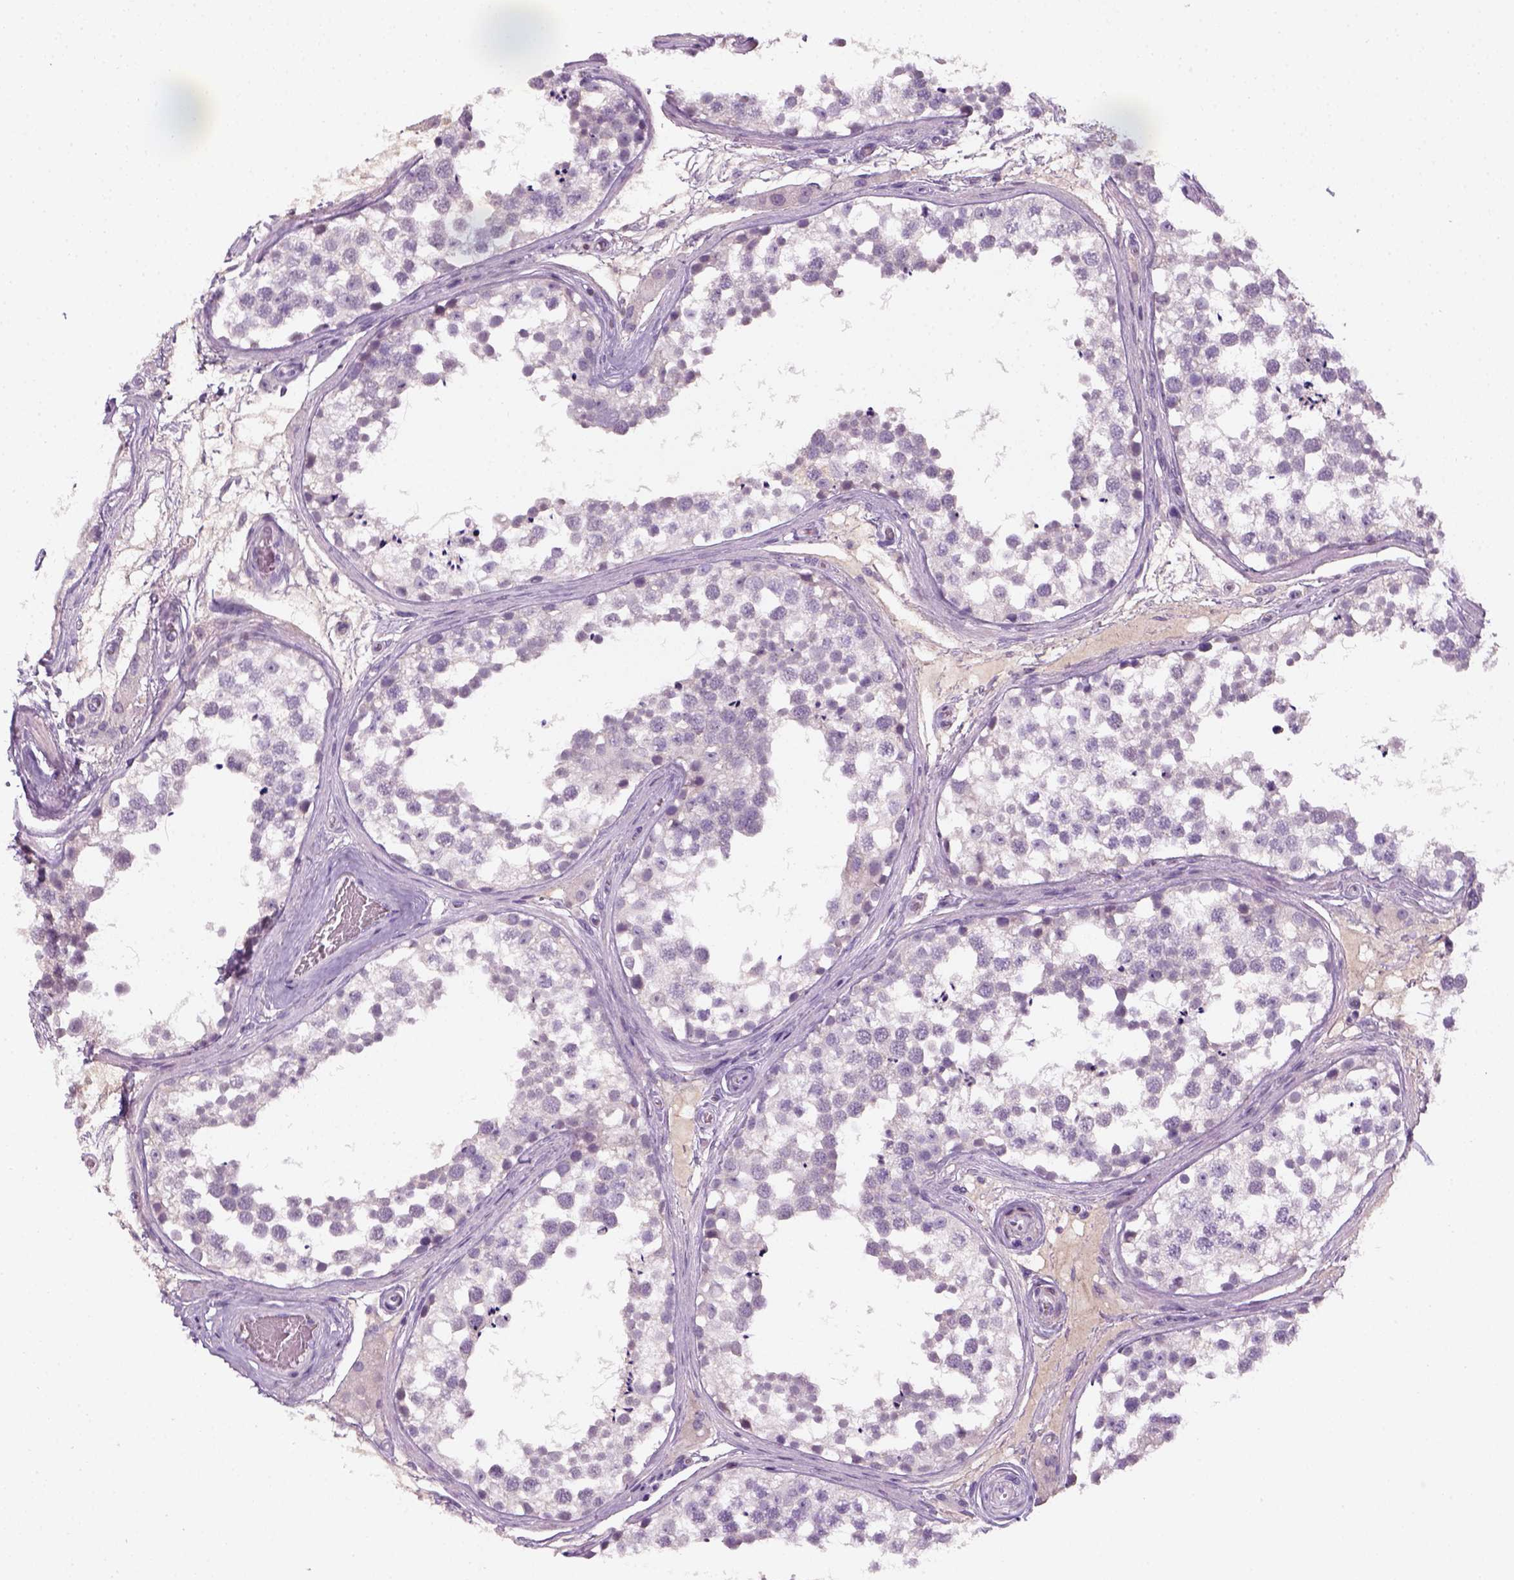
{"staining": {"intensity": "negative", "quantity": "none", "location": "none"}, "tissue": "testis", "cell_type": "Cells in seminiferous ducts", "image_type": "normal", "snomed": [{"axis": "morphology", "description": "Normal tissue, NOS"}, {"axis": "morphology", "description": "Seminoma, NOS"}, {"axis": "topography", "description": "Testis"}], "caption": "Cells in seminiferous ducts are negative for brown protein staining in unremarkable testis. (Brightfield microscopy of DAB immunohistochemistry (IHC) at high magnification).", "gene": "GFI1B", "patient": {"sex": "male", "age": 65}}